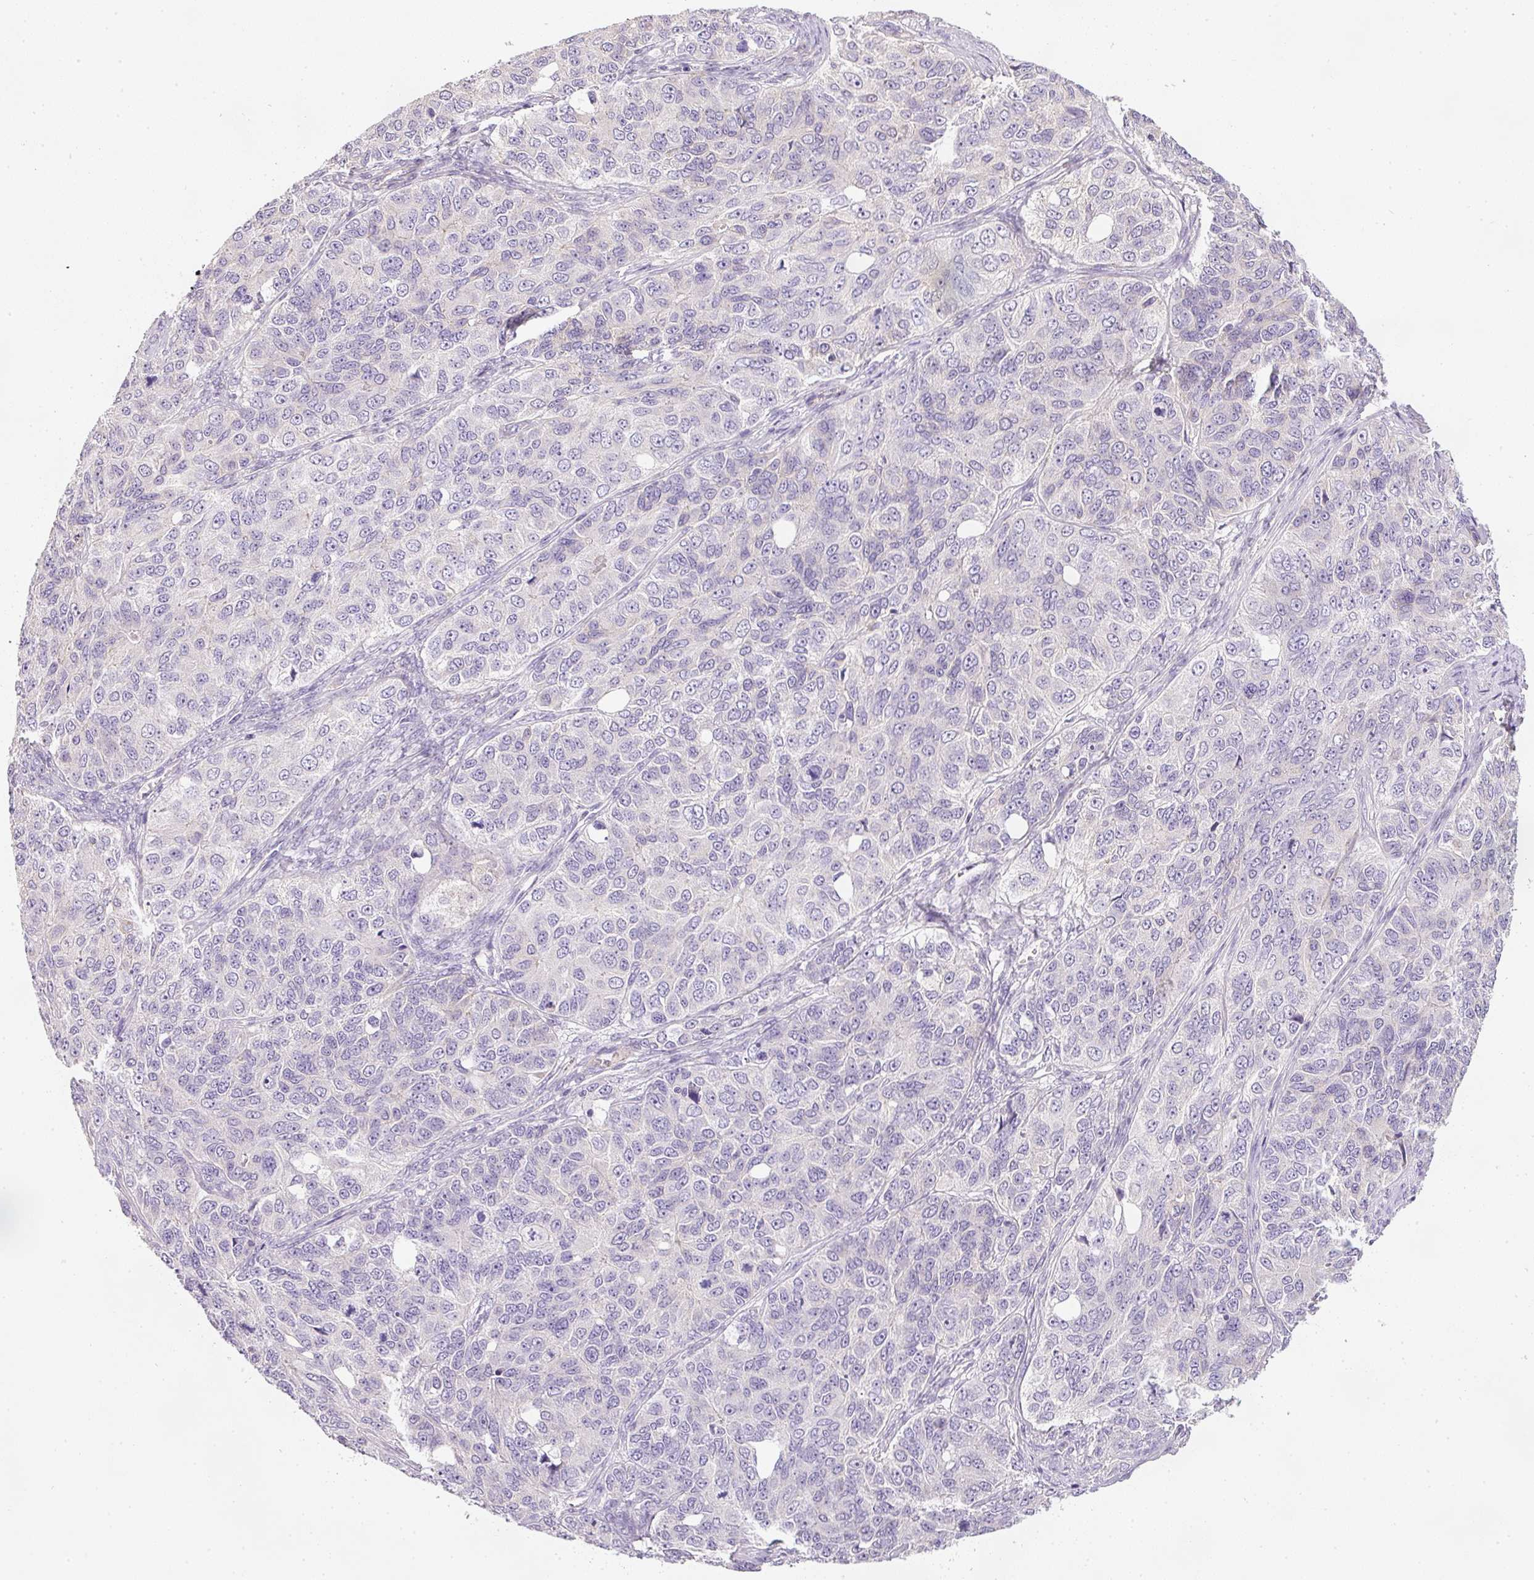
{"staining": {"intensity": "negative", "quantity": "none", "location": "none"}, "tissue": "ovarian cancer", "cell_type": "Tumor cells", "image_type": "cancer", "snomed": [{"axis": "morphology", "description": "Carcinoma, endometroid"}, {"axis": "topography", "description": "Ovary"}], "caption": "Immunohistochemical staining of human endometroid carcinoma (ovarian) exhibits no significant staining in tumor cells.", "gene": "KPNA5", "patient": {"sex": "female", "age": 51}}